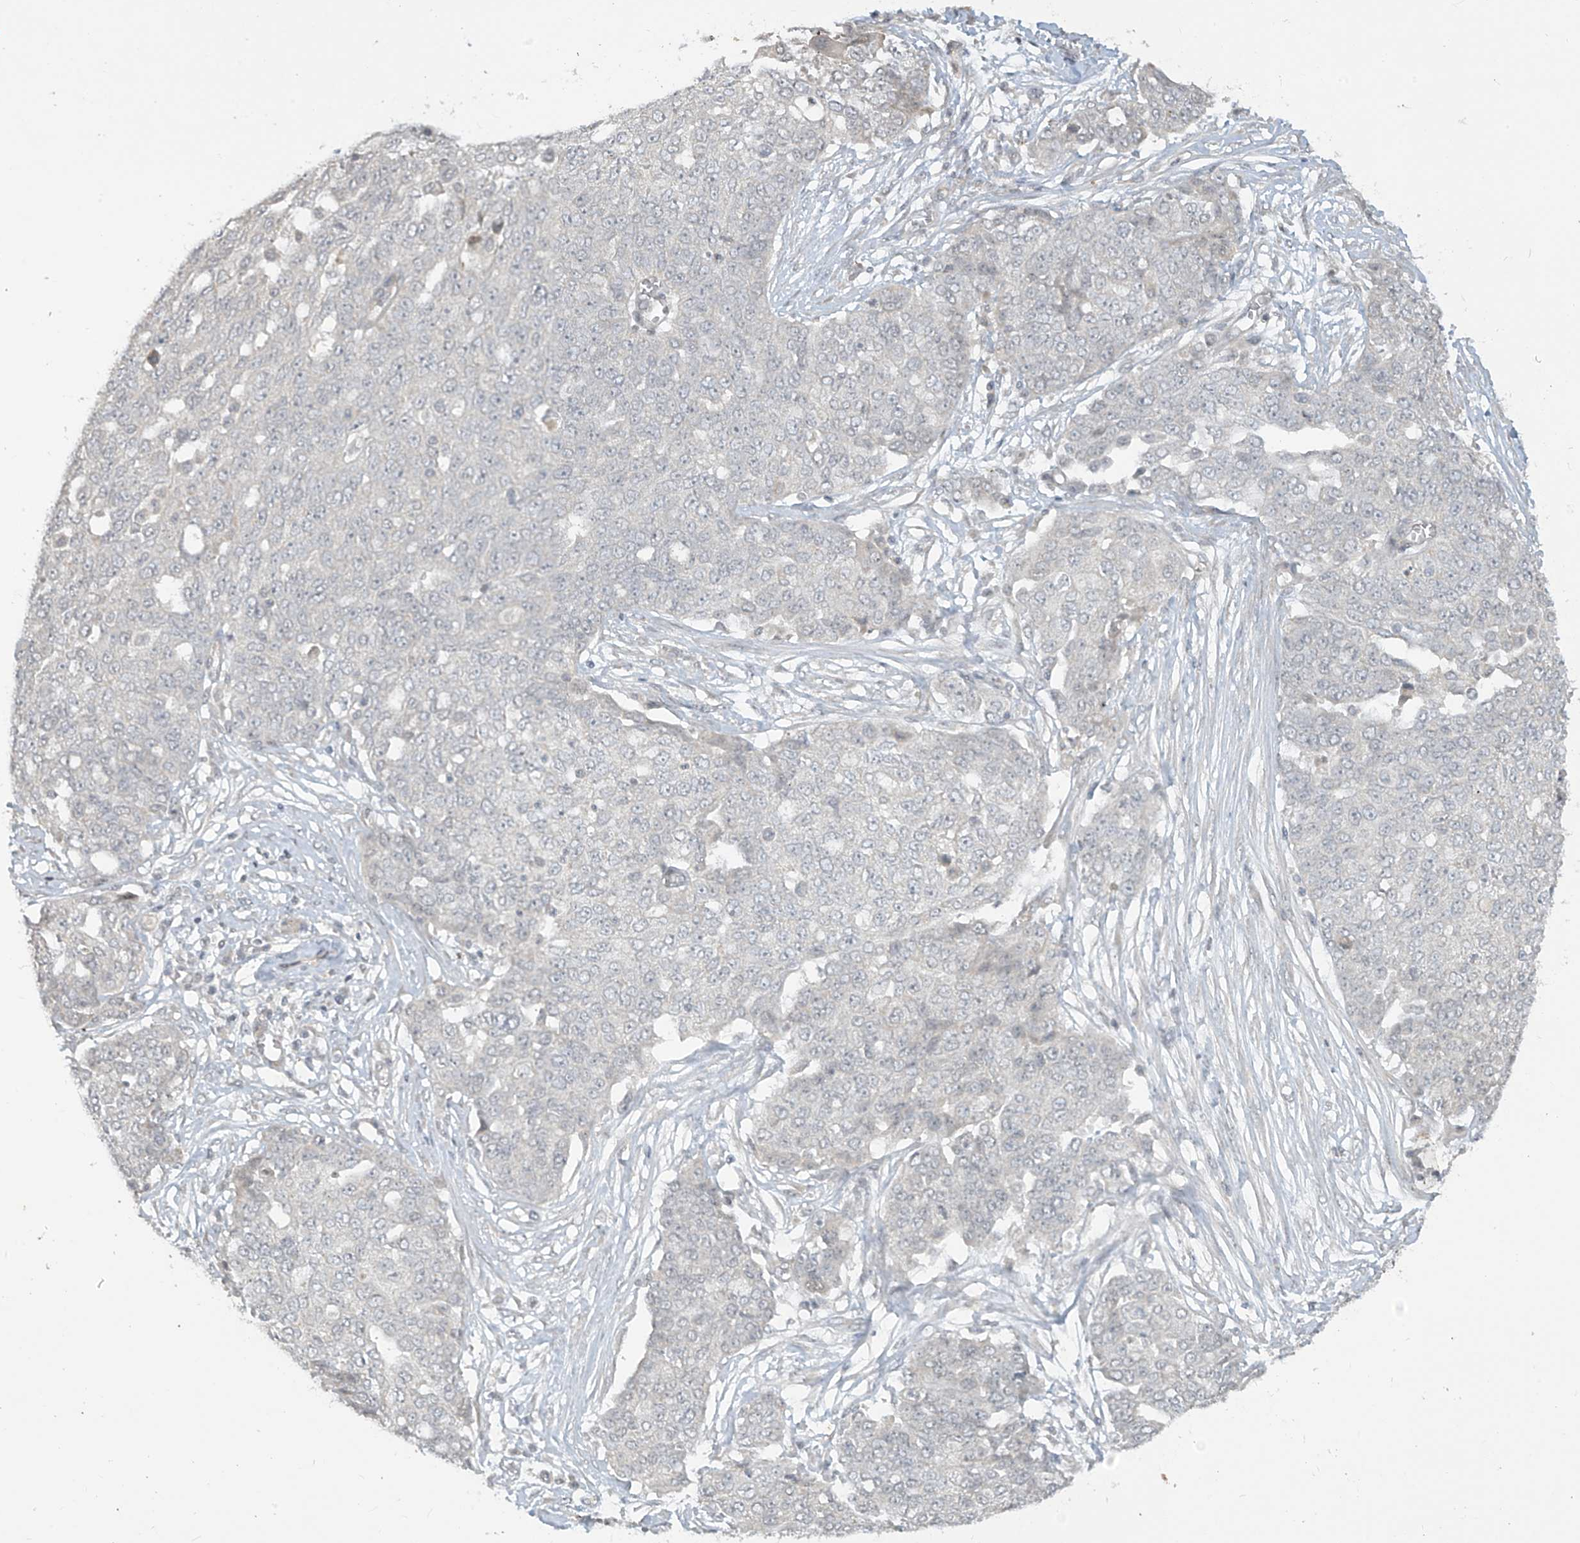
{"staining": {"intensity": "negative", "quantity": "none", "location": "none"}, "tissue": "ovarian cancer", "cell_type": "Tumor cells", "image_type": "cancer", "snomed": [{"axis": "morphology", "description": "Cystadenocarcinoma, serous, NOS"}, {"axis": "topography", "description": "Soft tissue"}, {"axis": "topography", "description": "Ovary"}], "caption": "The histopathology image demonstrates no staining of tumor cells in ovarian cancer.", "gene": "DGKQ", "patient": {"sex": "female", "age": 57}}